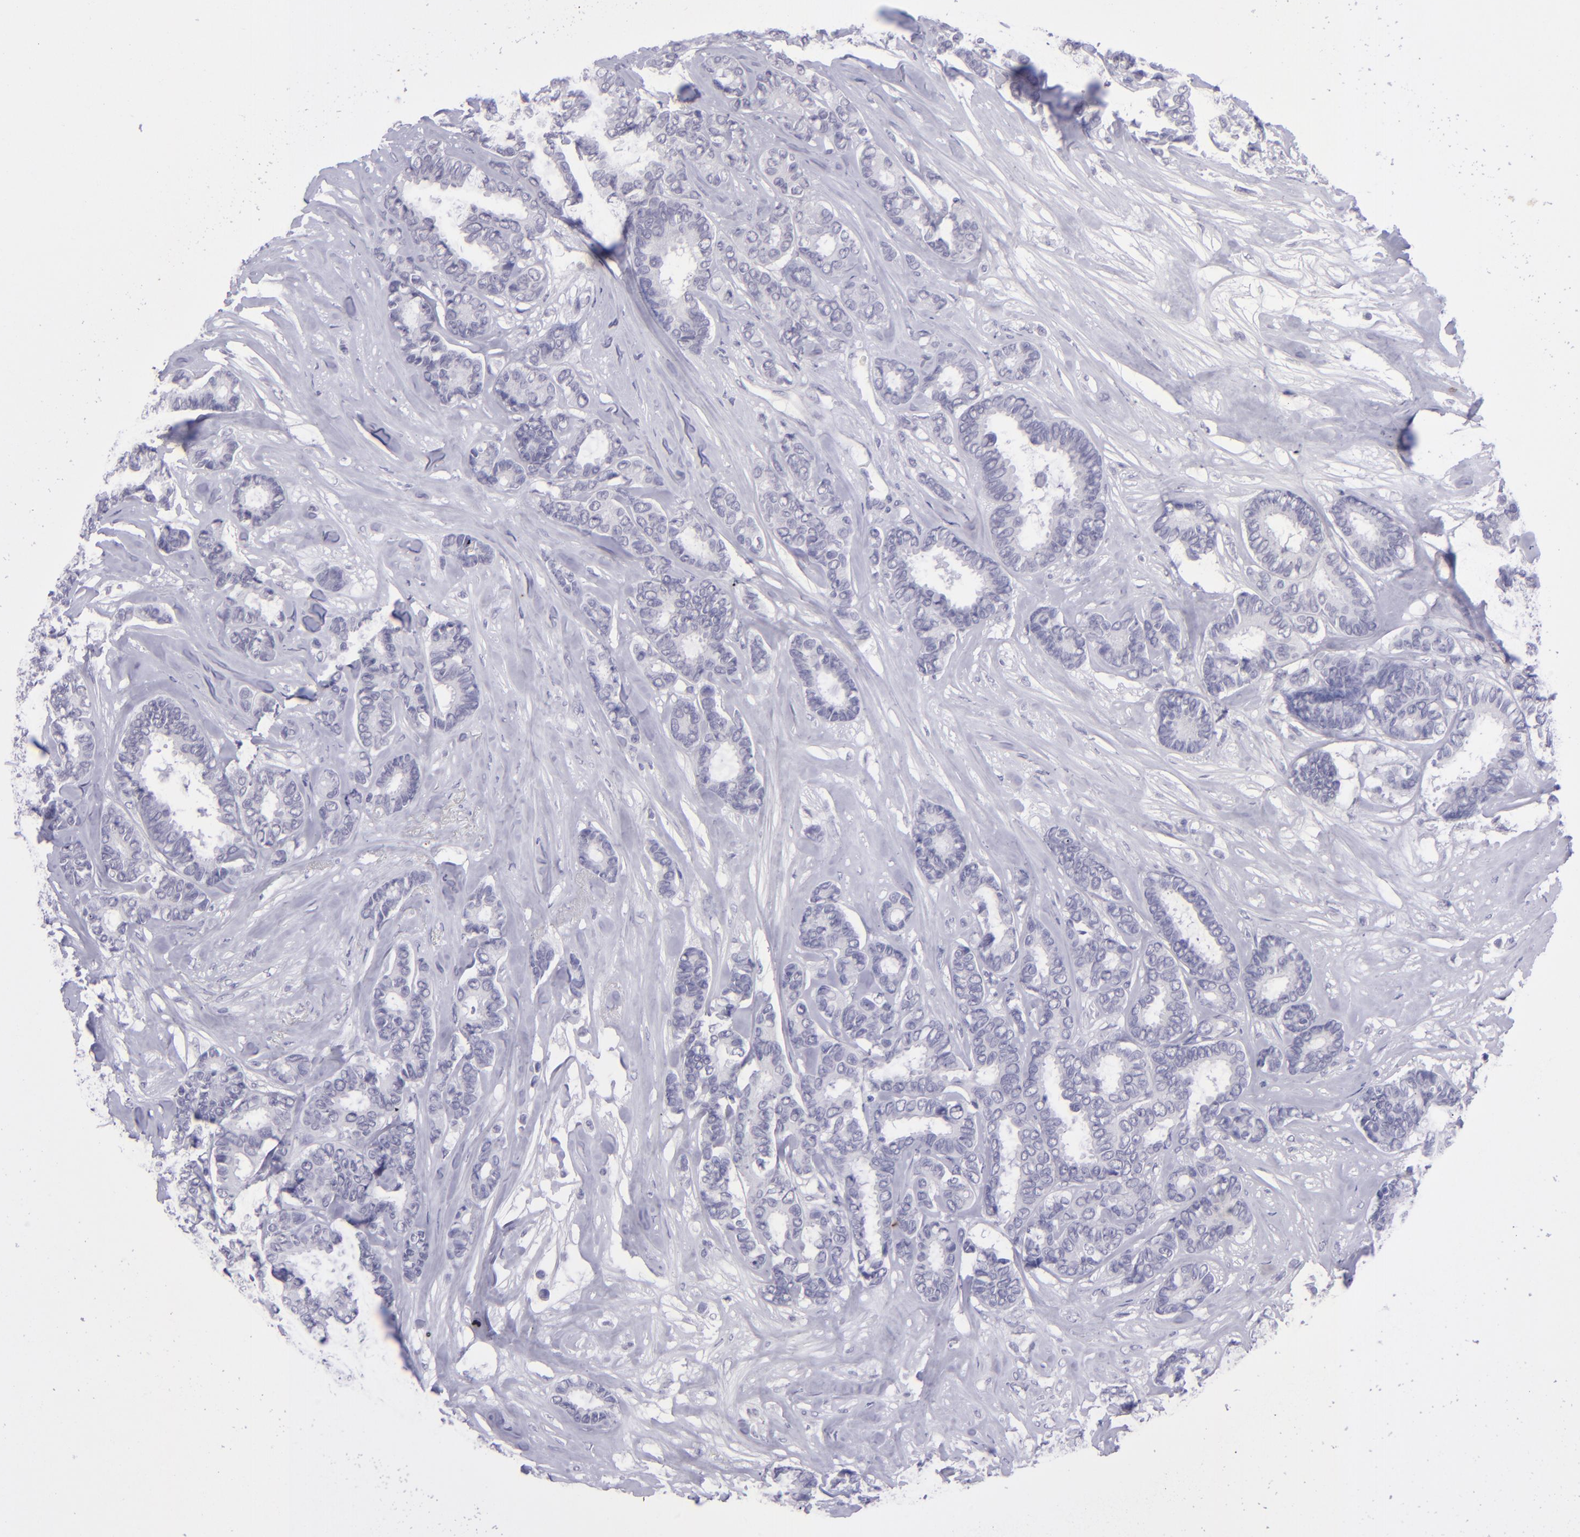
{"staining": {"intensity": "negative", "quantity": "none", "location": "none"}, "tissue": "breast cancer", "cell_type": "Tumor cells", "image_type": "cancer", "snomed": [{"axis": "morphology", "description": "Duct carcinoma"}, {"axis": "topography", "description": "Breast"}], "caption": "The photomicrograph demonstrates no significant staining in tumor cells of infiltrating ductal carcinoma (breast).", "gene": "POU2F2", "patient": {"sex": "female", "age": 87}}